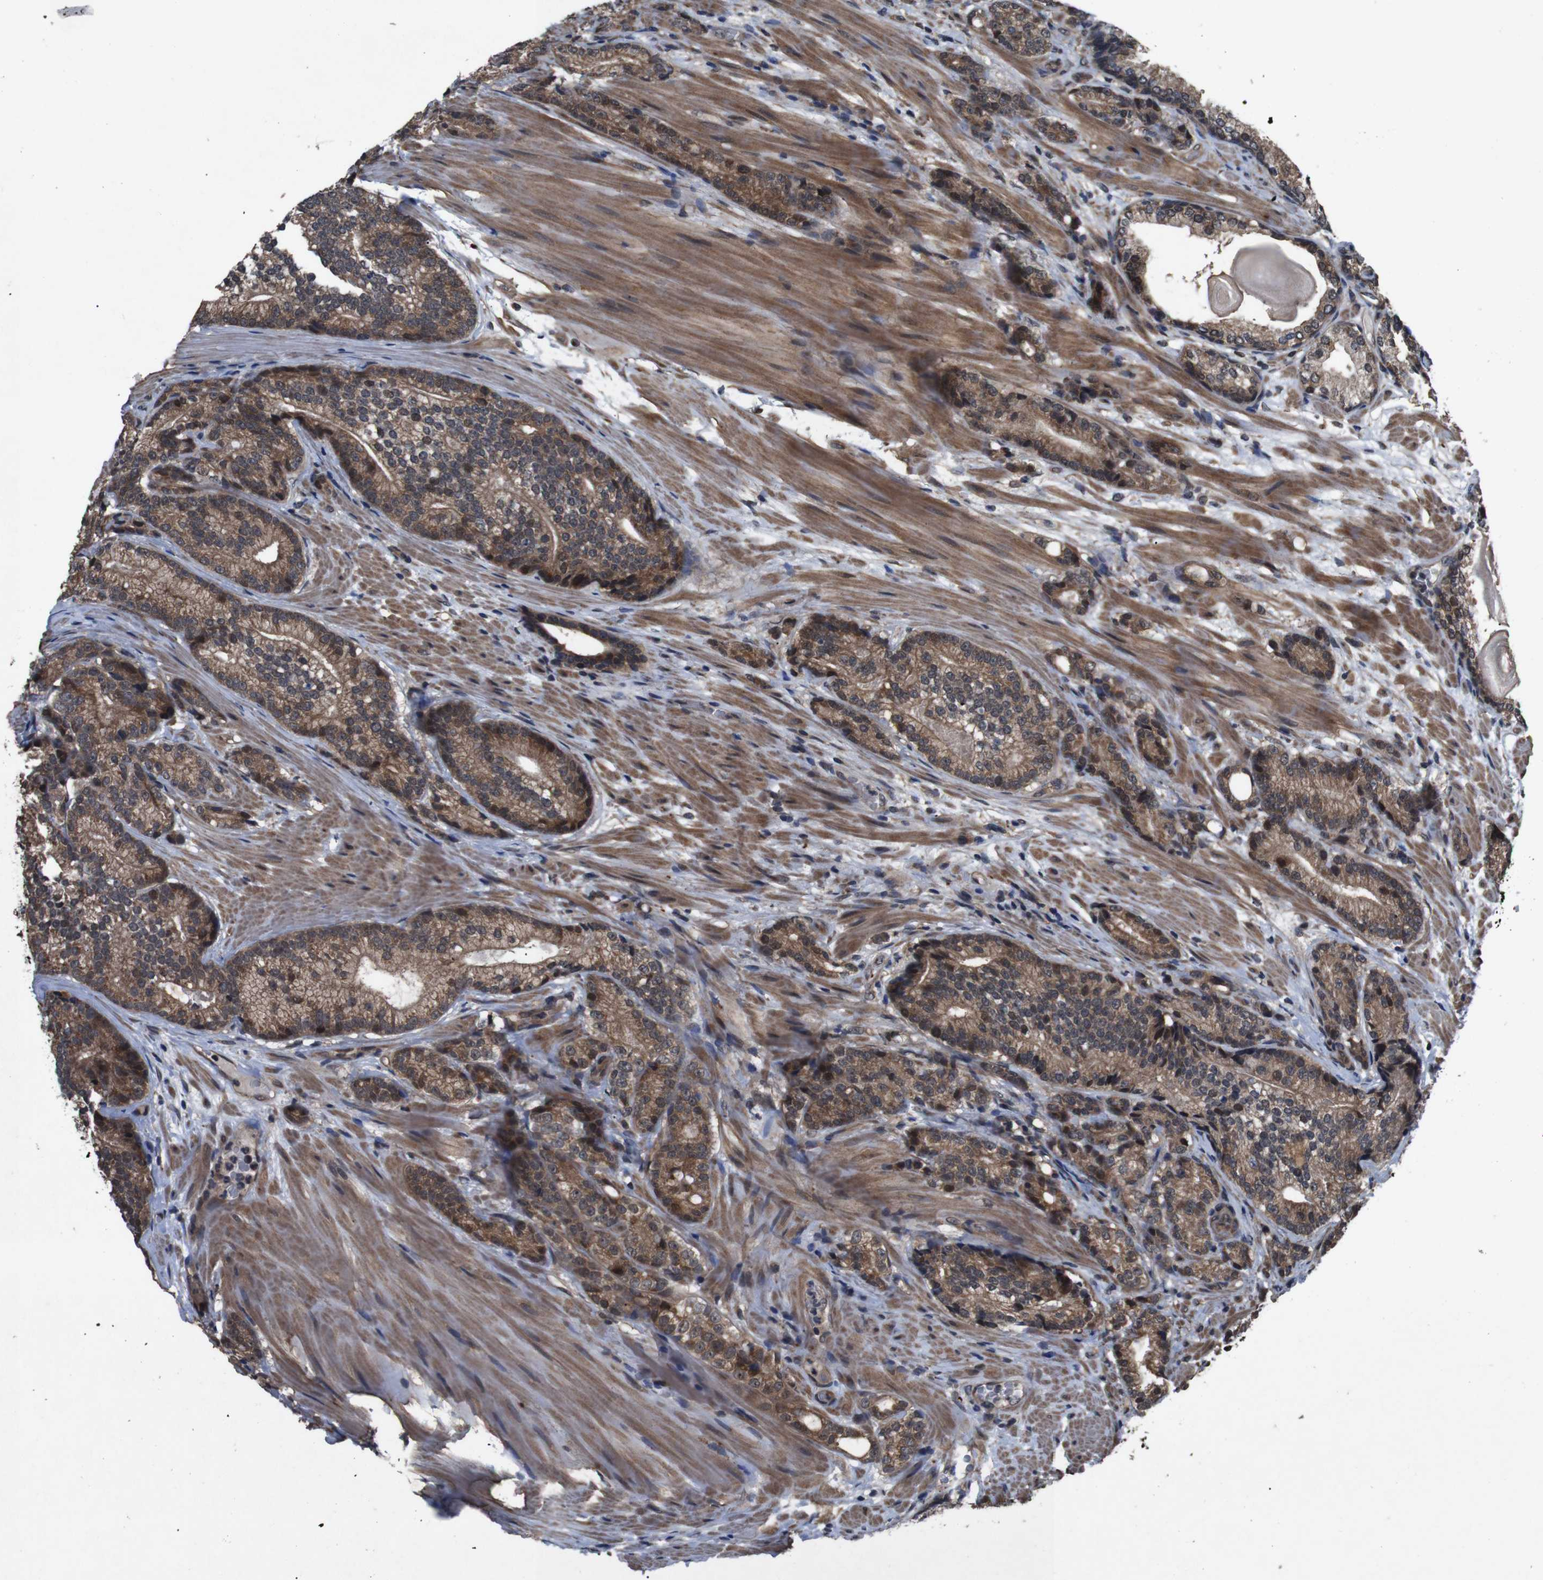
{"staining": {"intensity": "moderate", "quantity": ">75%", "location": "cytoplasmic/membranous,nuclear"}, "tissue": "prostate cancer", "cell_type": "Tumor cells", "image_type": "cancer", "snomed": [{"axis": "morphology", "description": "Adenocarcinoma, High grade"}, {"axis": "topography", "description": "Prostate"}], "caption": "About >75% of tumor cells in human high-grade adenocarcinoma (prostate) show moderate cytoplasmic/membranous and nuclear protein expression as visualized by brown immunohistochemical staining.", "gene": "SOCS1", "patient": {"sex": "male", "age": 61}}